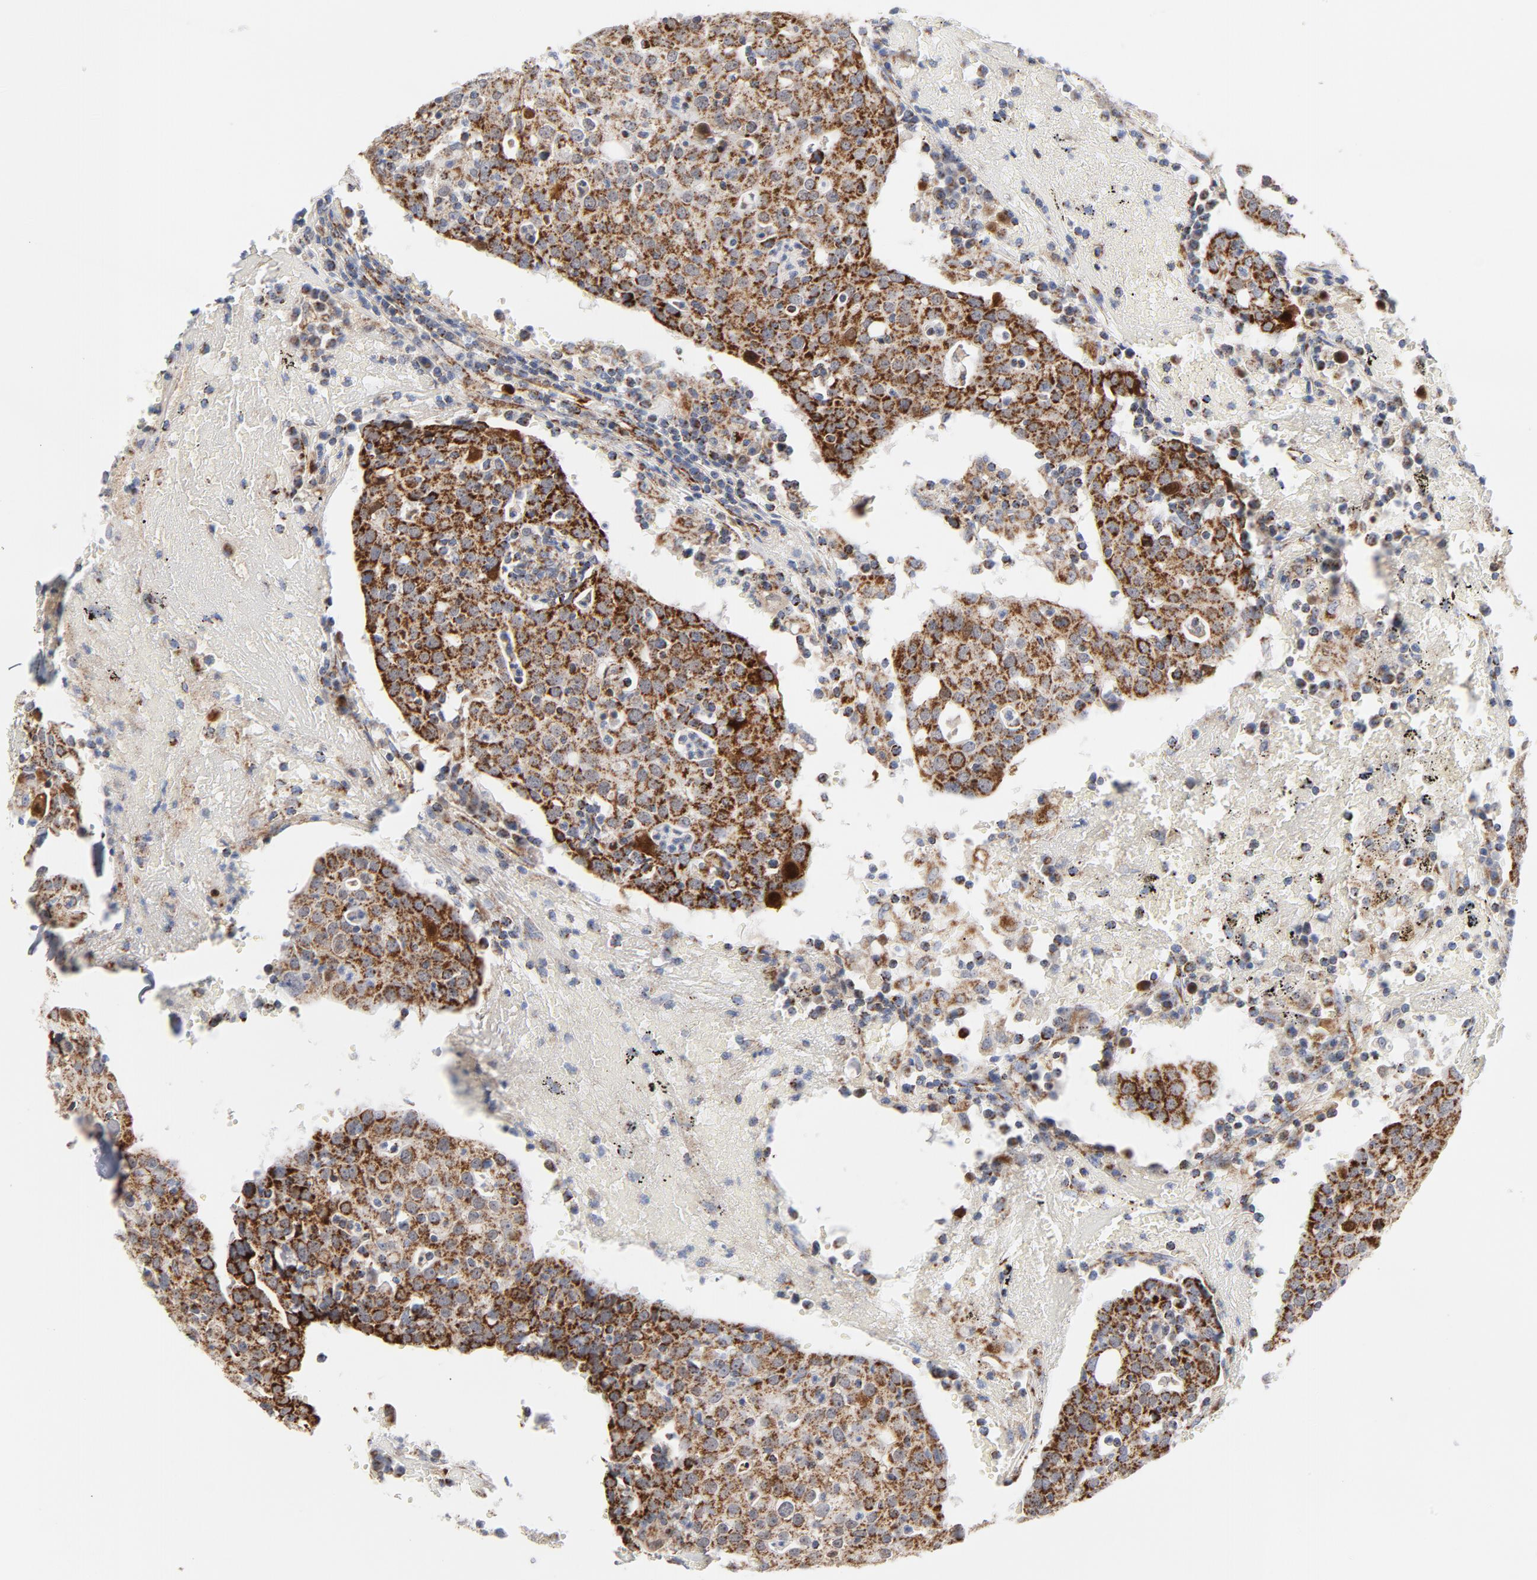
{"staining": {"intensity": "strong", "quantity": ">75%", "location": "cytoplasmic/membranous"}, "tissue": "head and neck cancer", "cell_type": "Tumor cells", "image_type": "cancer", "snomed": [{"axis": "morphology", "description": "Adenocarcinoma, NOS"}, {"axis": "topography", "description": "Salivary gland"}, {"axis": "topography", "description": "Head-Neck"}], "caption": "This is a histology image of immunohistochemistry staining of head and neck adenocarcinoma, which shows strong staining in the cytoplasmic/membranous of tumor cells.", "gene": "DIABLO", "patient": {"sex": "female", "age": 65}}